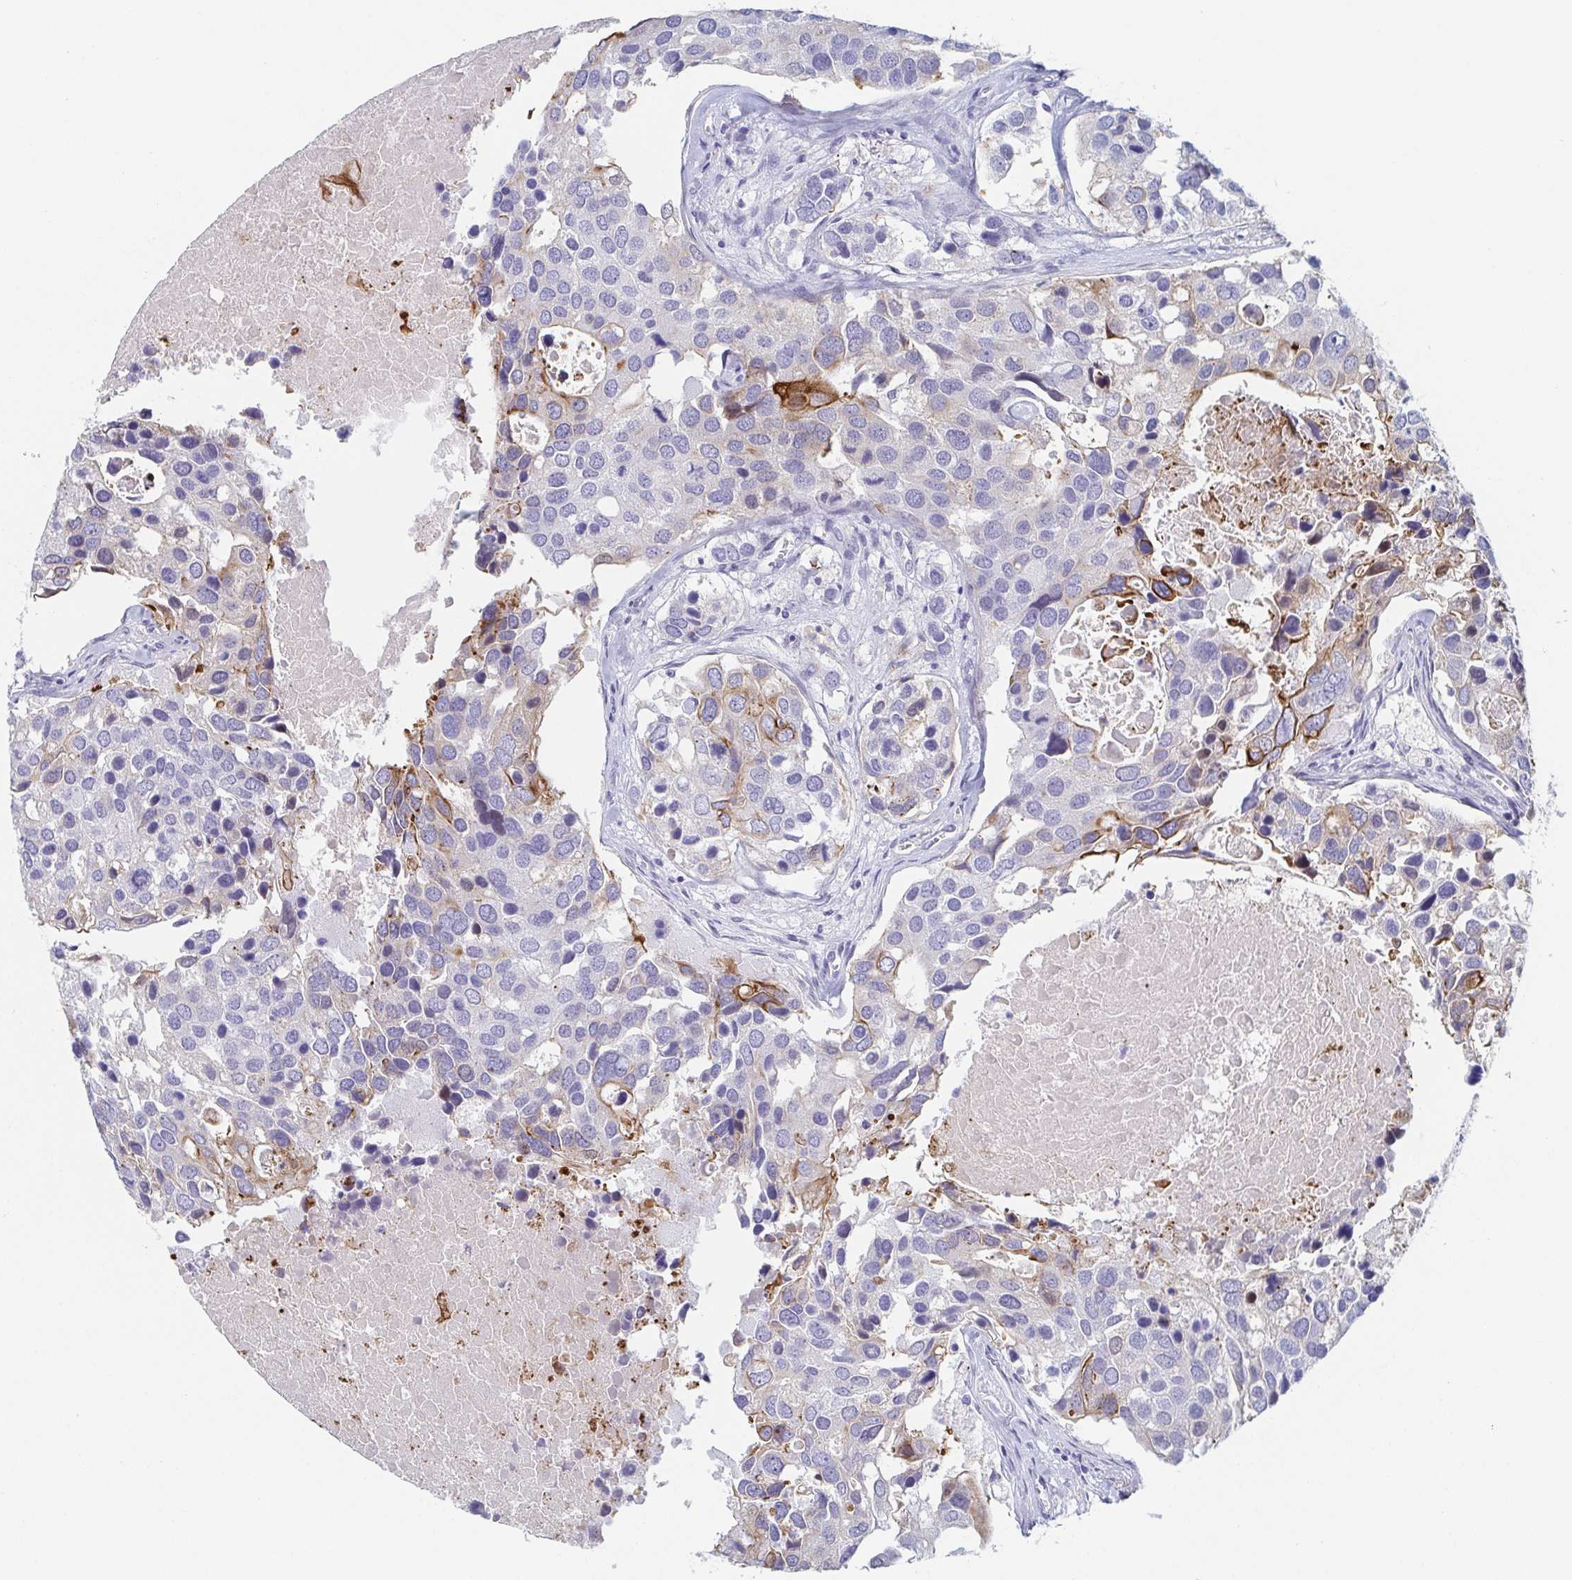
{"staining": {"intensity": "moderate", "quantity": "<25%", "location": "cytoplasmic/membranous"}, "tissue": "breast cancer", "cell_type": "Tumor cells", "image_type": "cancer", "snomed": [{"axis": "morphology", "description": "Duct carcinoma"}, {"axis": "topography", "description": "Breast"}], "caption": "Tumor cells reveal low levels of moderate cytoplasmic/membranous expression in about <25% of cells in human invasive ductal carcinoma (breast). Immunohistochemistry (ihc) stains the protein in brown and the nuclei are stained blue.", "gene": "RHOV", "patient": {"sex": "female", "age": 83}}